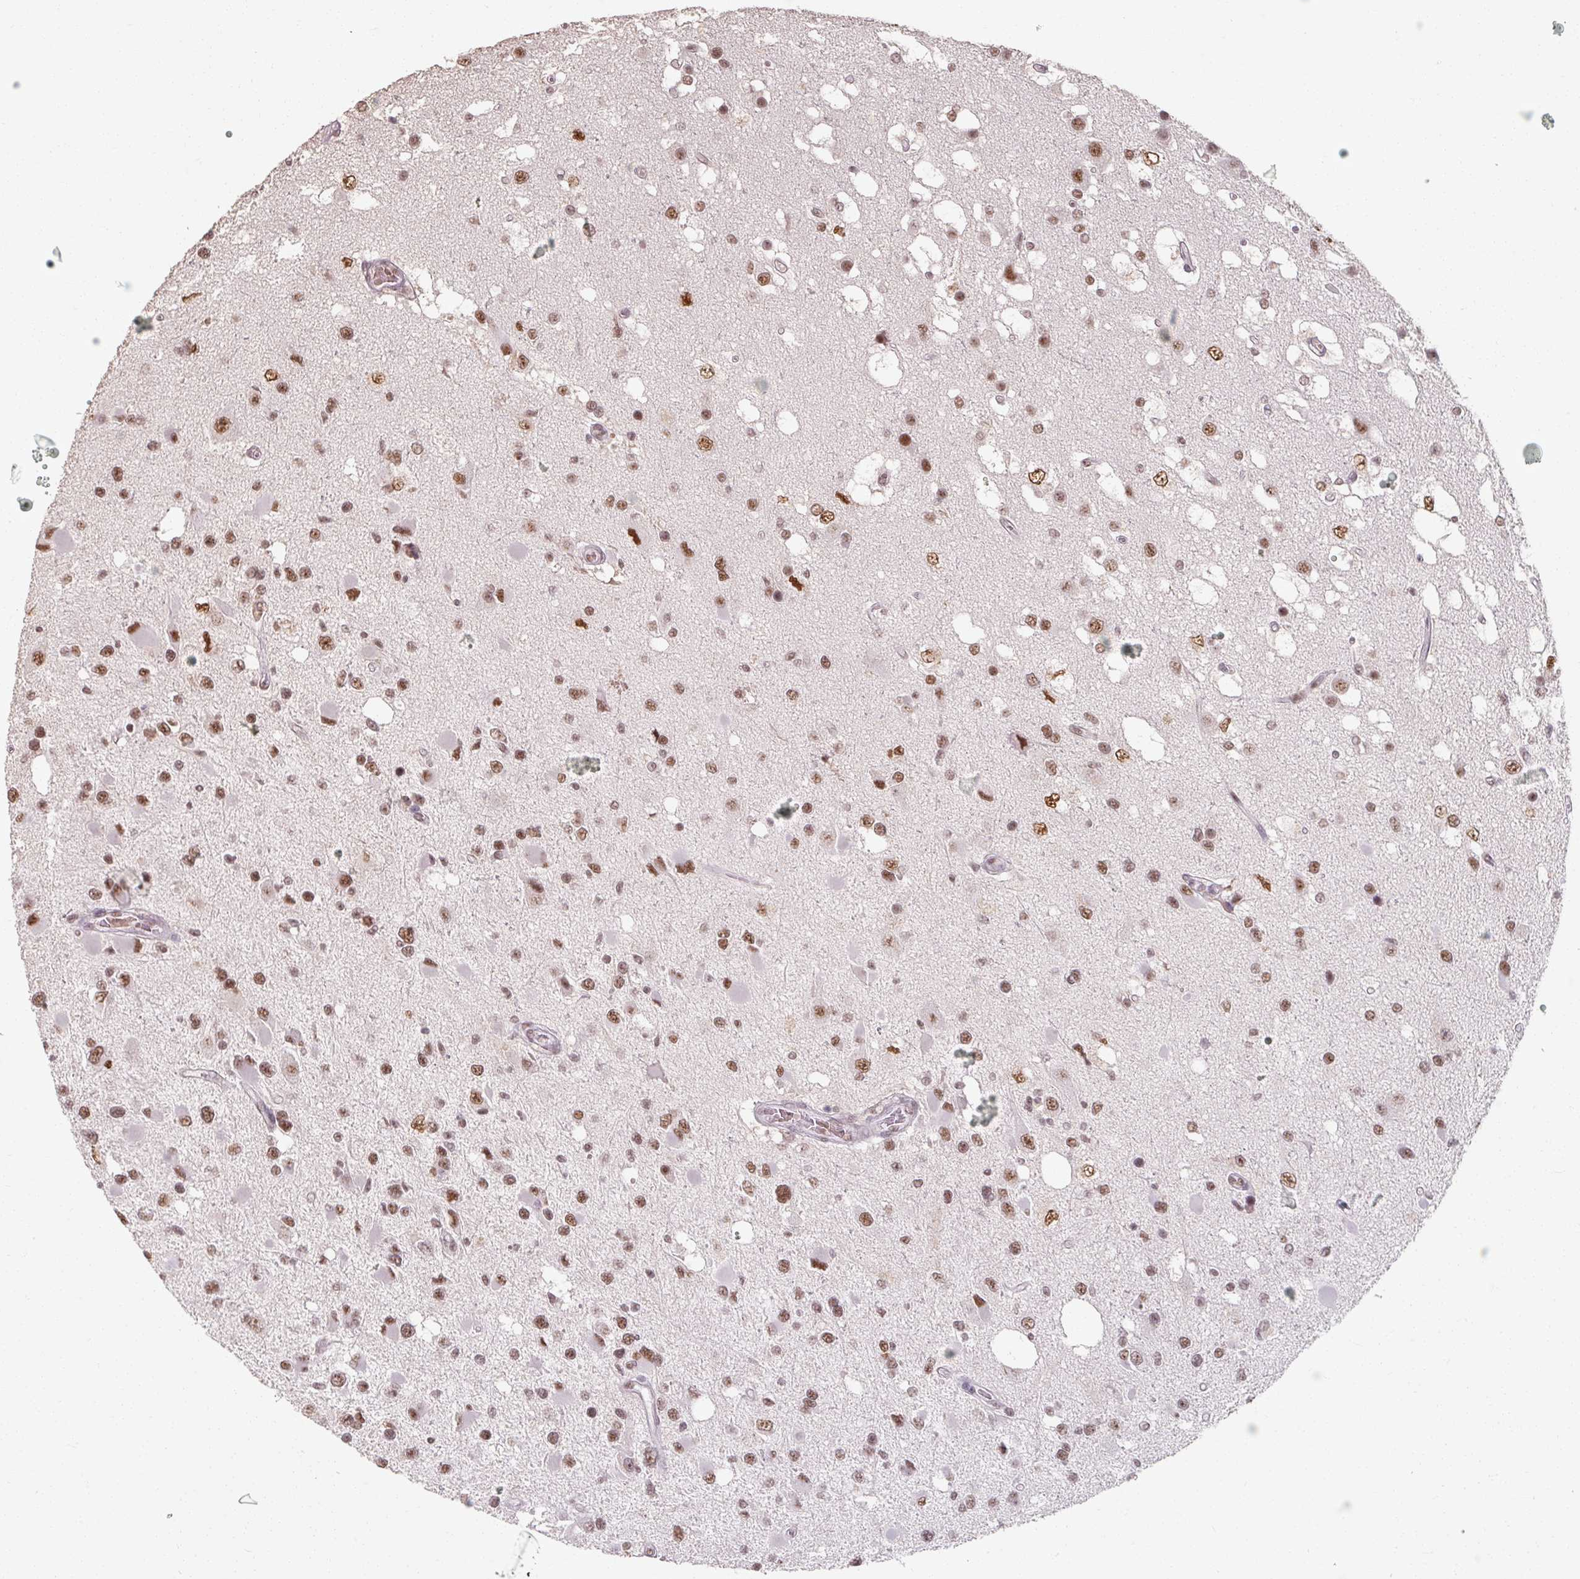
{"staining": {"intensity": "moderate", "quantity": ">75%", "location": "nuclear"}, "tissue": "glioma", "cell_type": "Tumor cells", "image_type": "cancer", "snomed": [{"axis": "morphology", "description": "Glioma, malignant, High grade"}, {"axis": "topography", "description": "Brain"}], "caption": "Glioma was stained to show a protein in brown. There is medium levels of moderate nuclear positivity in approximately >75% of tumor cells.", "gene": "ZFTRAF1", "patient": {"sex": "male", "age": 53}}